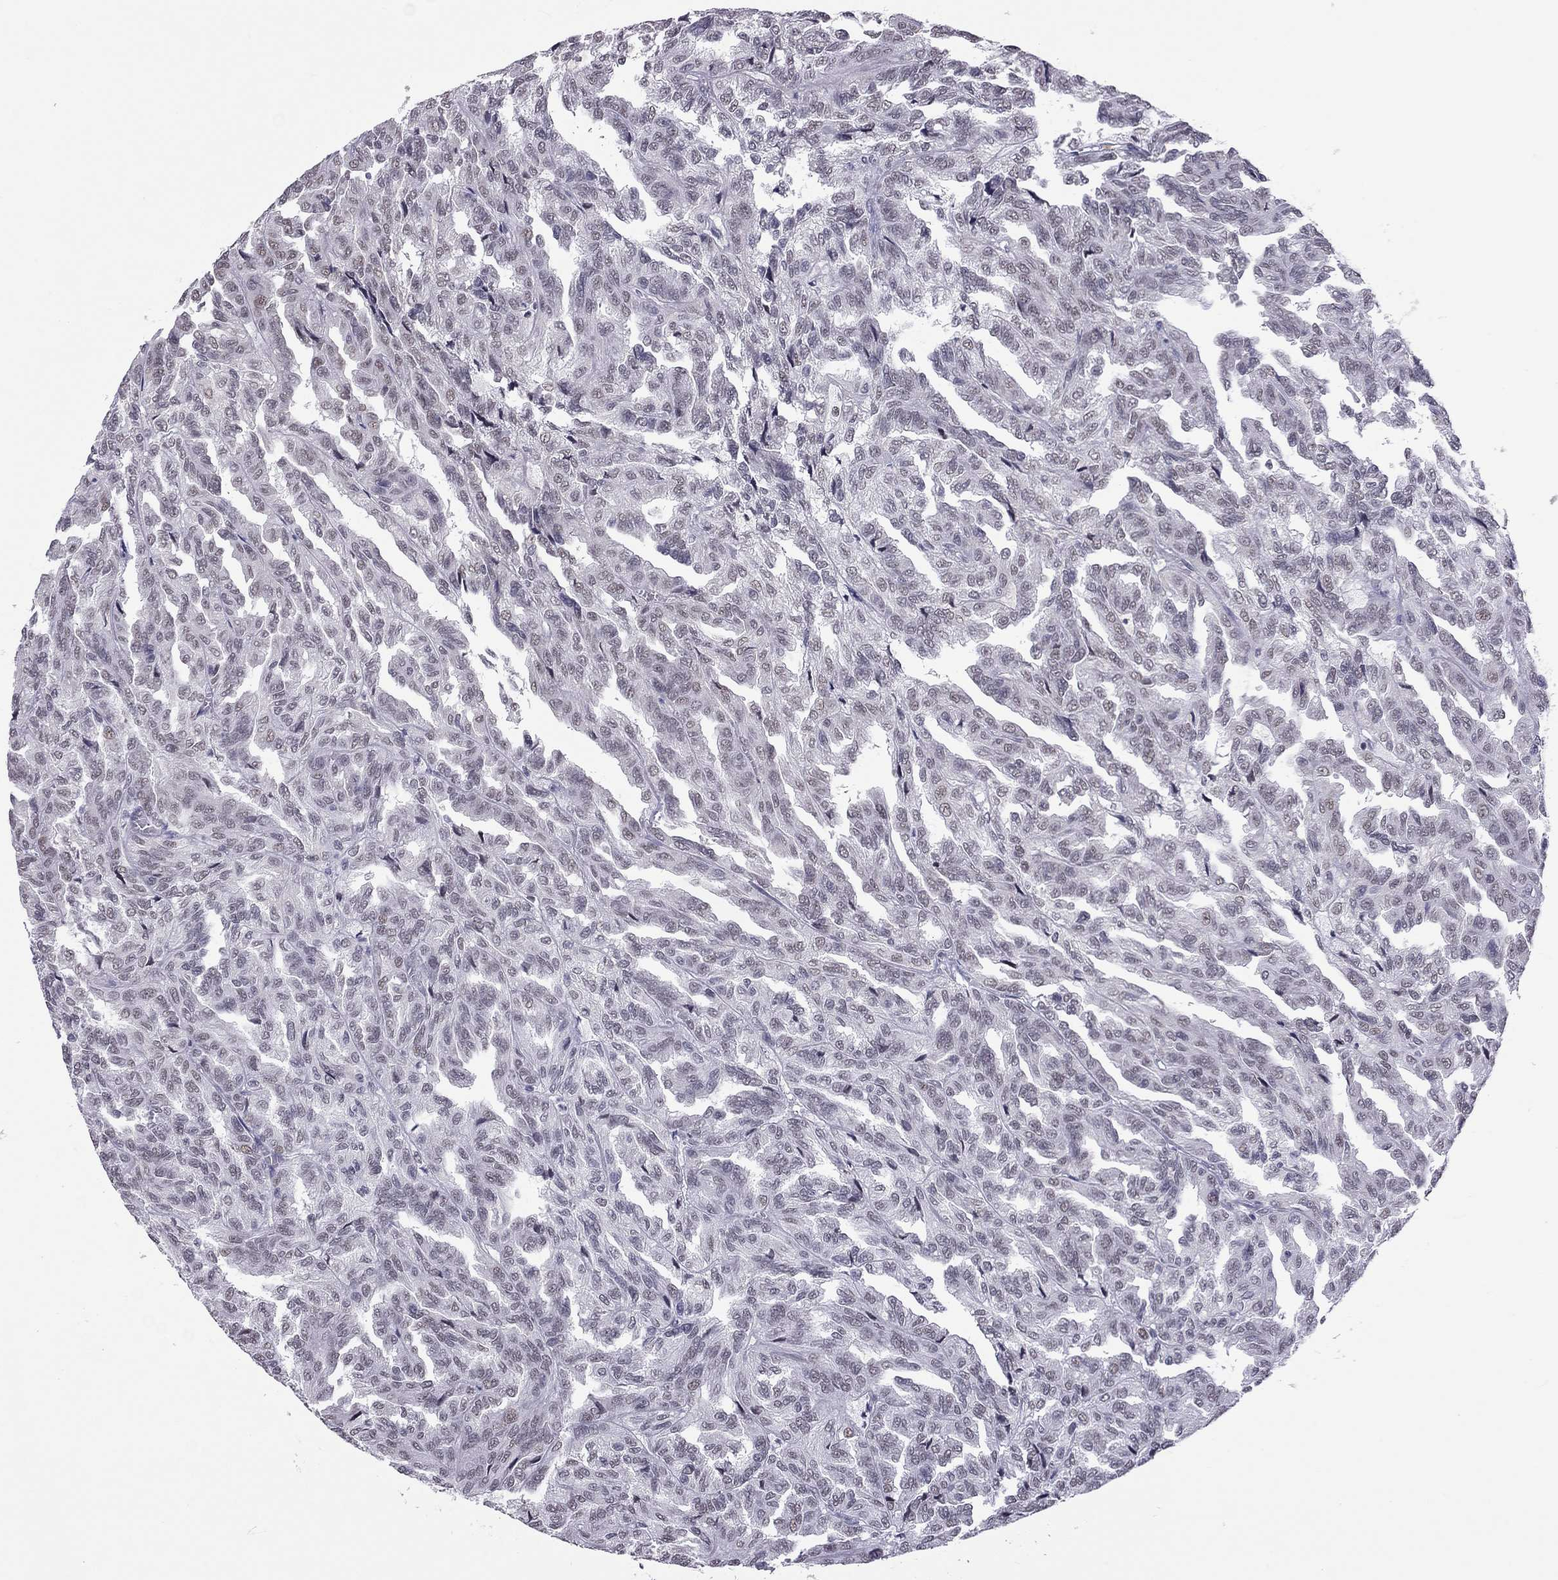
{"staining": {"intensity": "negative", "quantity": "none", "location": "none"}, "tissue": "renal cancer", "cell_type": "Tumor cells", "image_type": "cancer", "snomed": [{"axis": "morphology", "description": "Adenocarcinoma, NOS"}, {"axis": "topography", "description": "Kidney"}], "caption": "An immunohistochemistry photomicrograph of renal adenocarcinoma is shown. There is no staining in tumor cells of renal adenocarcinoma.", "gene": "PPP1R3A", "patient": {"sex": "male", "age": 79}}